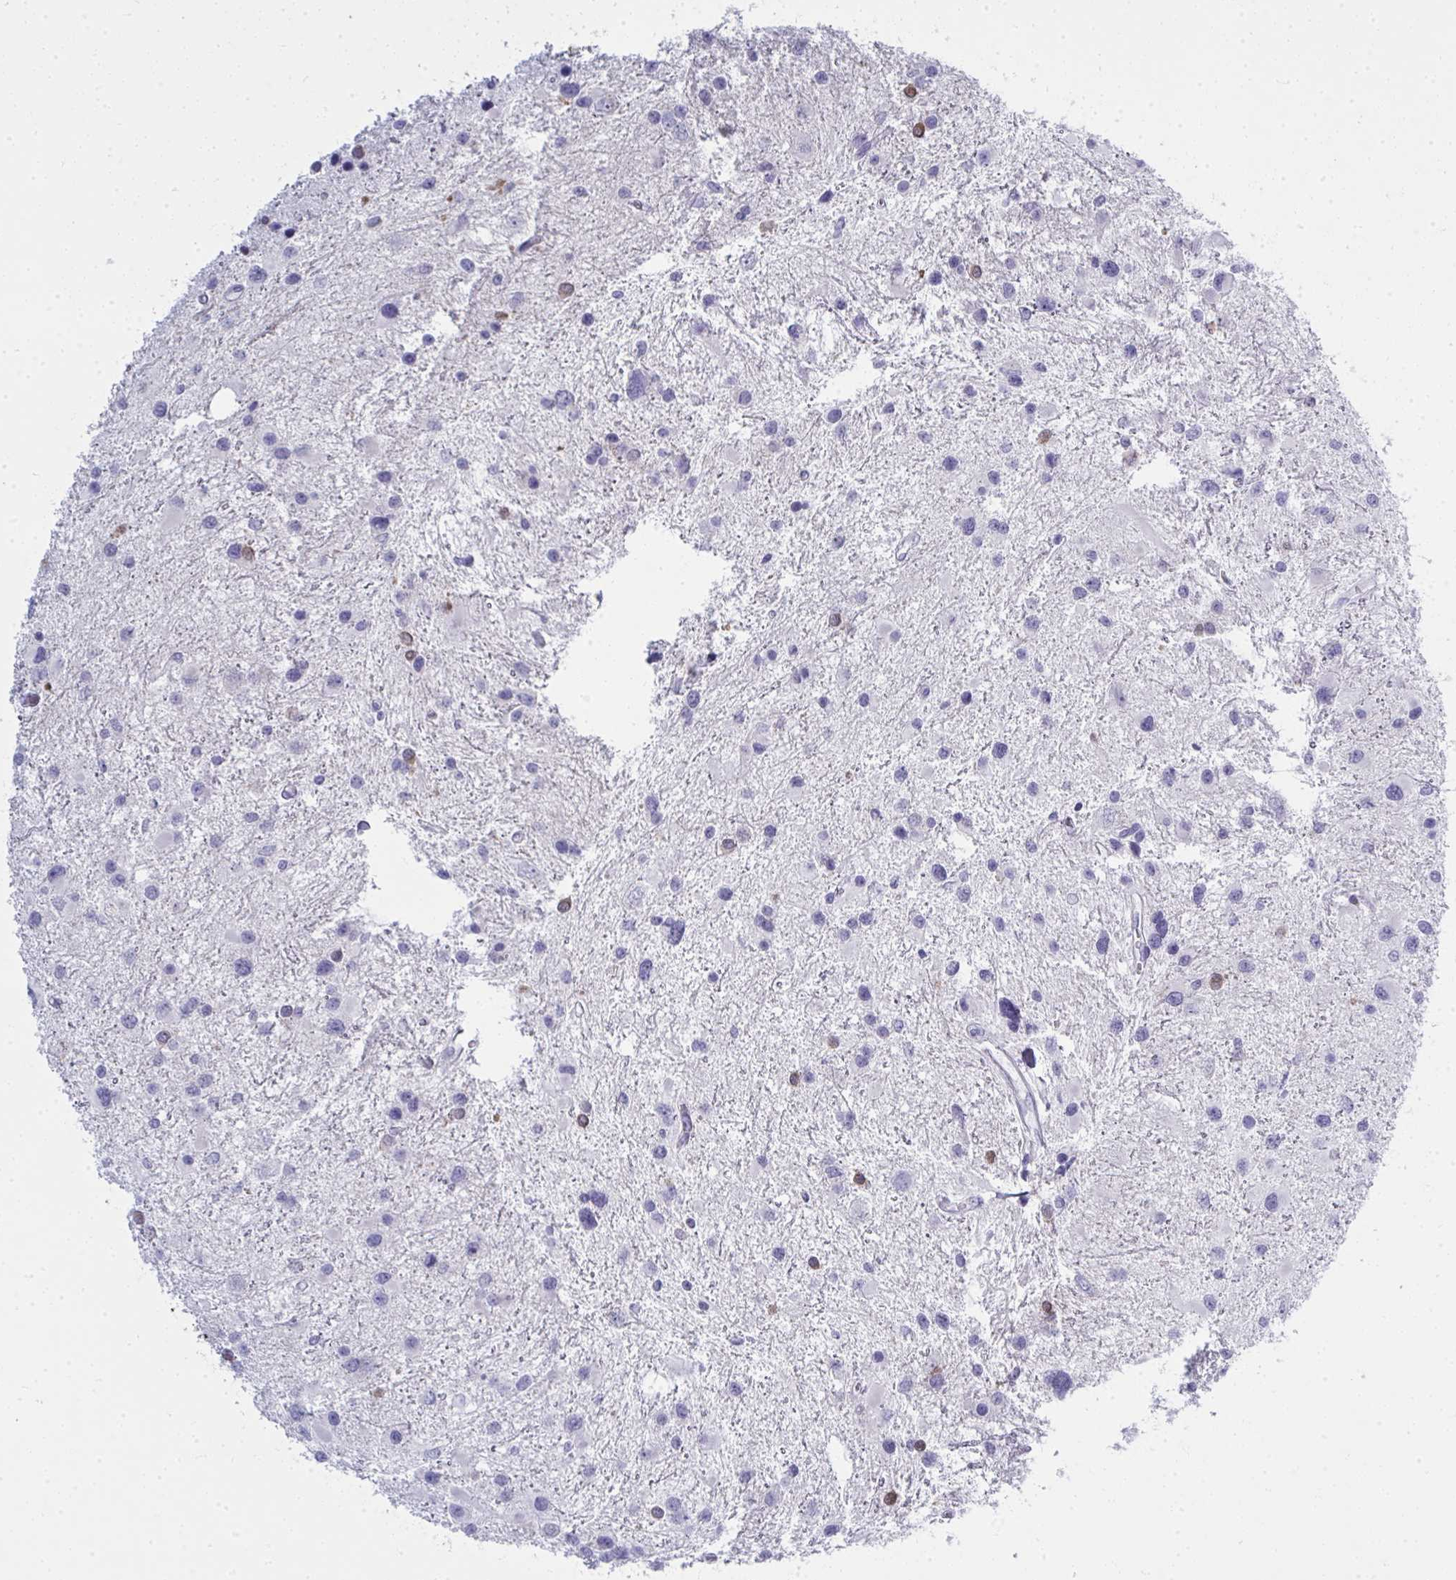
{"staining": {"intensity": "negative", "quantity": "none", "location": "none"}, "tissue": "glioma", "cell_type": "Tumor cells", "image_type": "cancer", "snomed": [{"axis": "morphology", "description": "Glioma, malignant, Low grade"}, {"axis": "topography", "description": "Brain"}], "caption": "An image of human glioma is negative for staining in tumor cells. The staining is performed using DAB (3,3'-diaminobenzidine) brown chromogen with nuclei counter-stained in using hematoxylin.", "gene": "QDPR", "patient": {"sex": "female", "age": 32}}